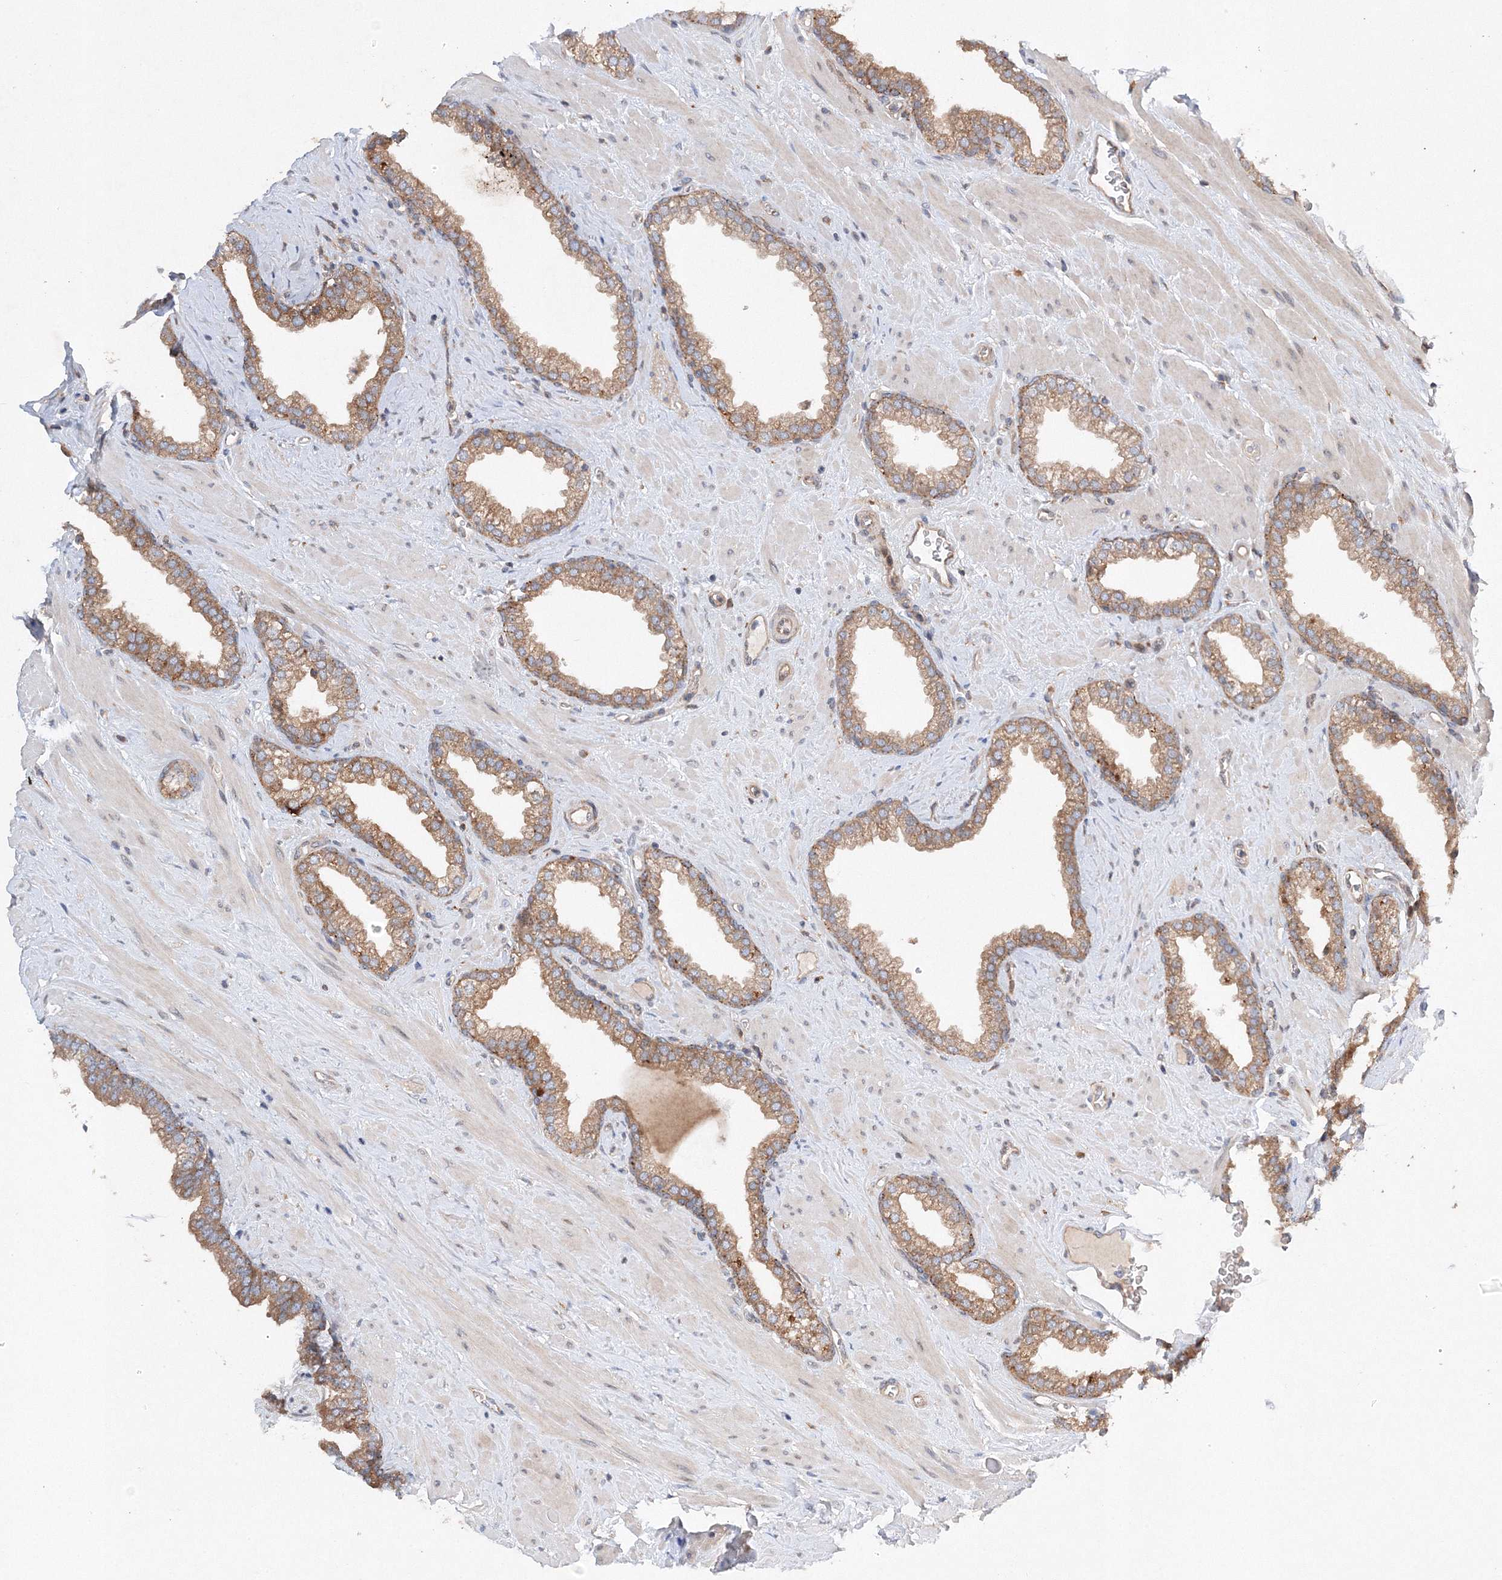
{"staining": {"intensity": "strong", "quantity": ">75%", "location": "cytoplasmic/membranous"}, "tissue": "prostate", "cell_type": "Glandular cells", "image_type": "normal", "snomed": [{"axis": "morphology", "description": "Normal tissue, NOS"}, {"axis": "morphology", "description": "Urothelial carcinoma, Low grade"}, {"axis": "topography", "description": "Urinary bladder"}, {"axis": "topography", "description": "Prostate"}], "caption": "Normal prostate shows strong cytoplasmic/membranous positivity in approximately >75% of glandular cells, visualized by immunohistochemistry.", "gene": "SLC36A1", "patient": {"sex": "male", "age": 60}}